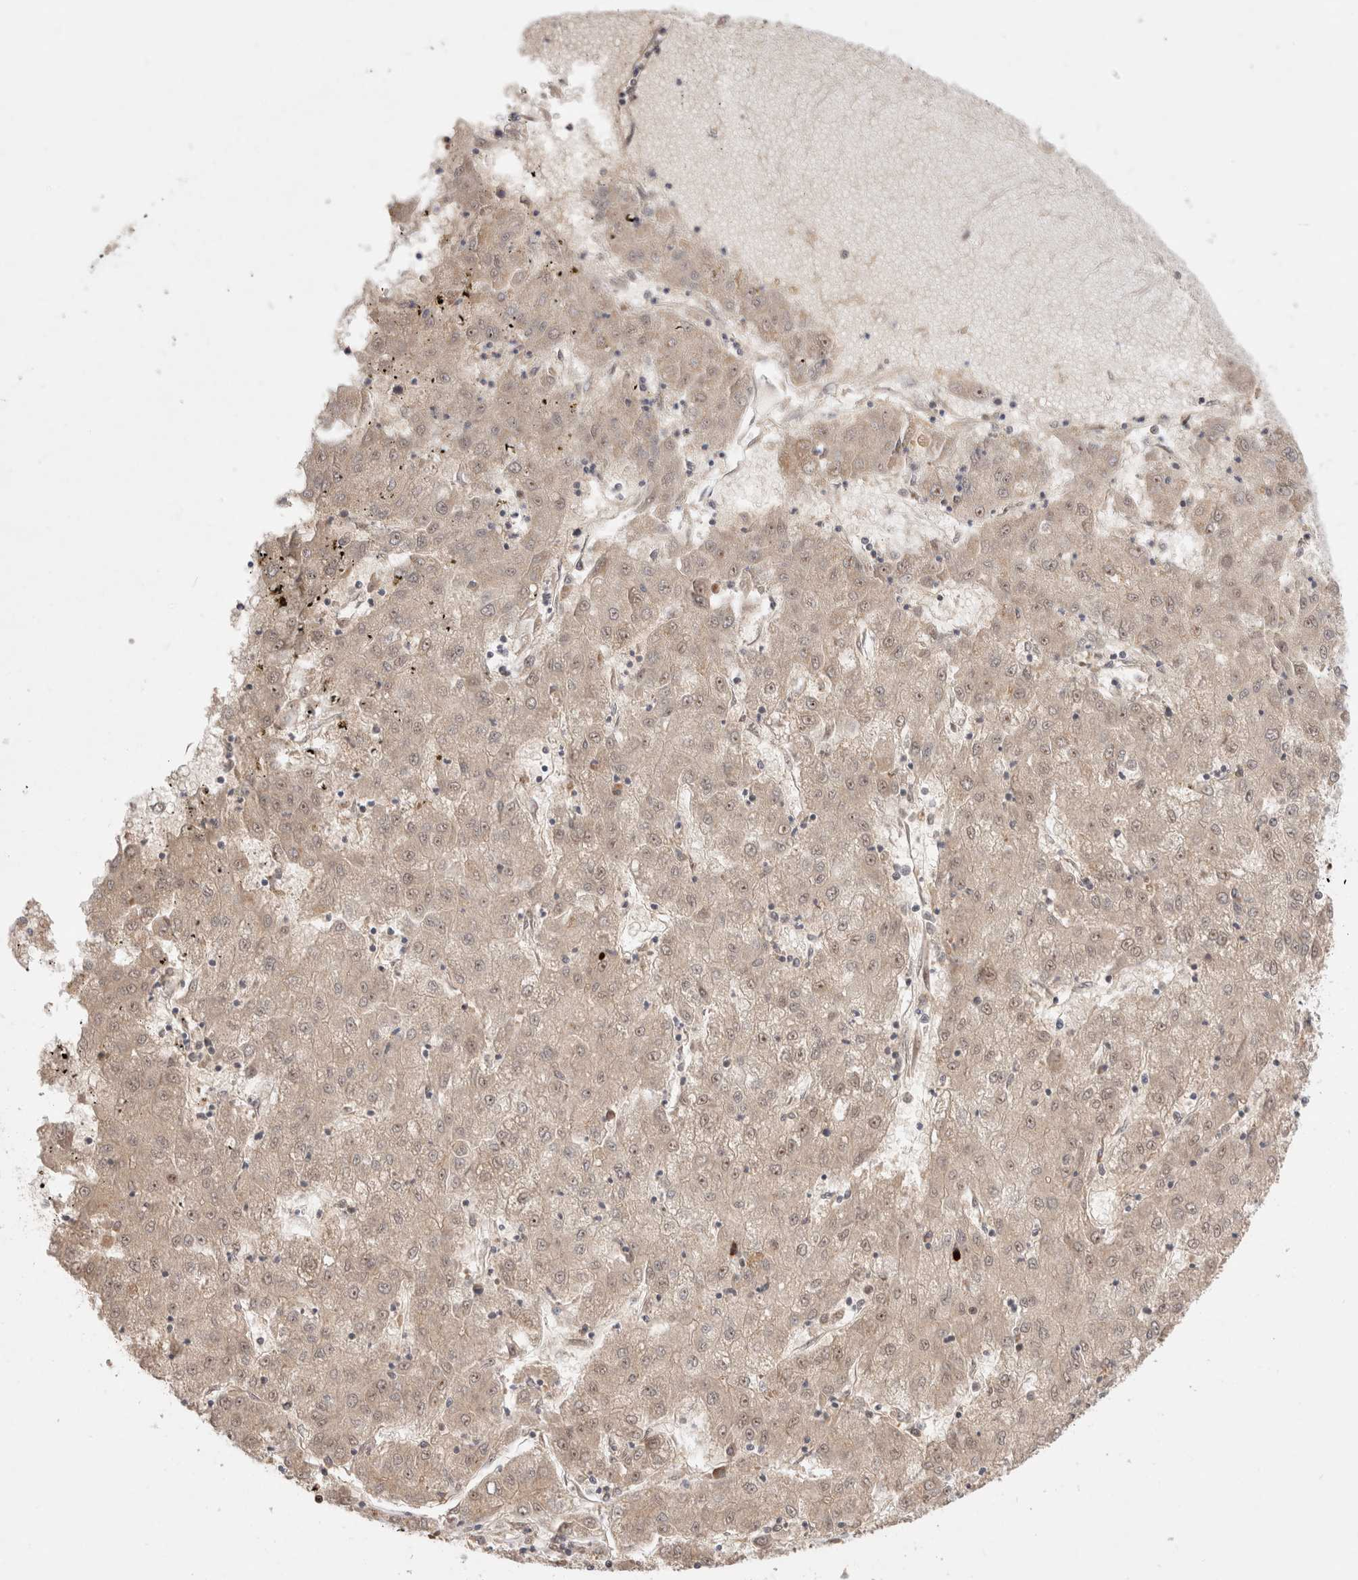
{"staining": {"intensity": "weak", "quantity": ">75%", "location": "nuclear"}, "tissue": "liver cancer", "cell_type": "Tumor cells", "image_type": "cancer", "snomed": [{"axis": "morphology", "description": "Carcinoma, Hepatocellular, NOS"}, {"axis": "topography", "description": "Liver"}], "caption": "The micrograph demonstrates a brown stain indicating the presence of a protein in the nuclear of tumor cells in hepatocellular carcinoma (liver).", "gene": "MPHOSPH6", "patient": {"sex": "male", "age": 72}}